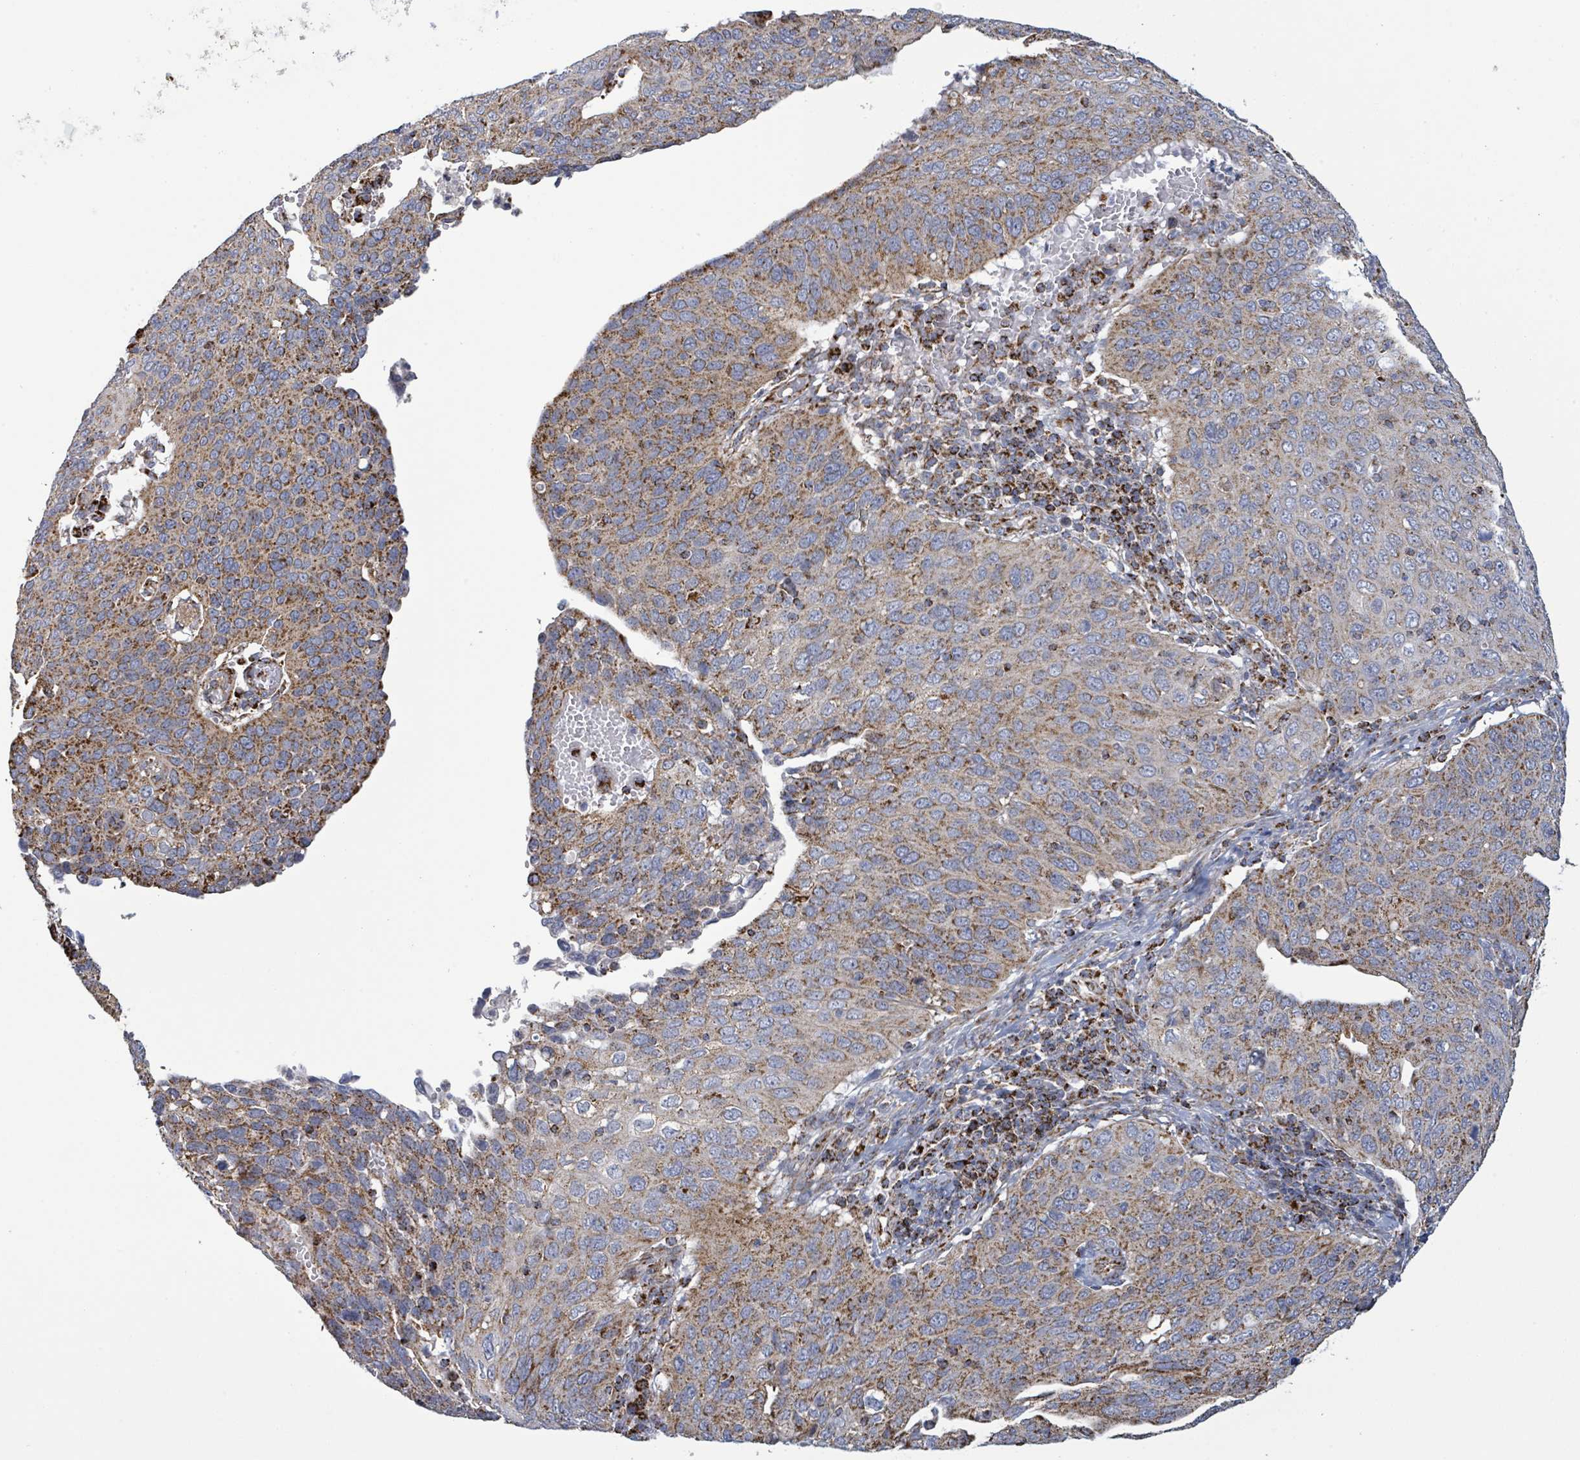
{"staining": {"intensity": "moderate", "quantity": ">75%", "location": "cytoplasmic/membranous"}, "tissue": "cervical cancer", "cell_type": "Tumor cells", "image_type": "cancer", "snomed": [{"axis": "morphology", "description": "Squamous cell carcinoma, NOS"}, {"axis": "topography", "description": "Cervix"}], "caption": "Cervical cancer (squamous cell carcinoma) stained with DAB IHC reveals medium levels of moderate cytoplasmic/membranous staining in about >75% of tumor cells.", "gene": "SUCLG2", "patient": {"sex": "female", "age": 36}}